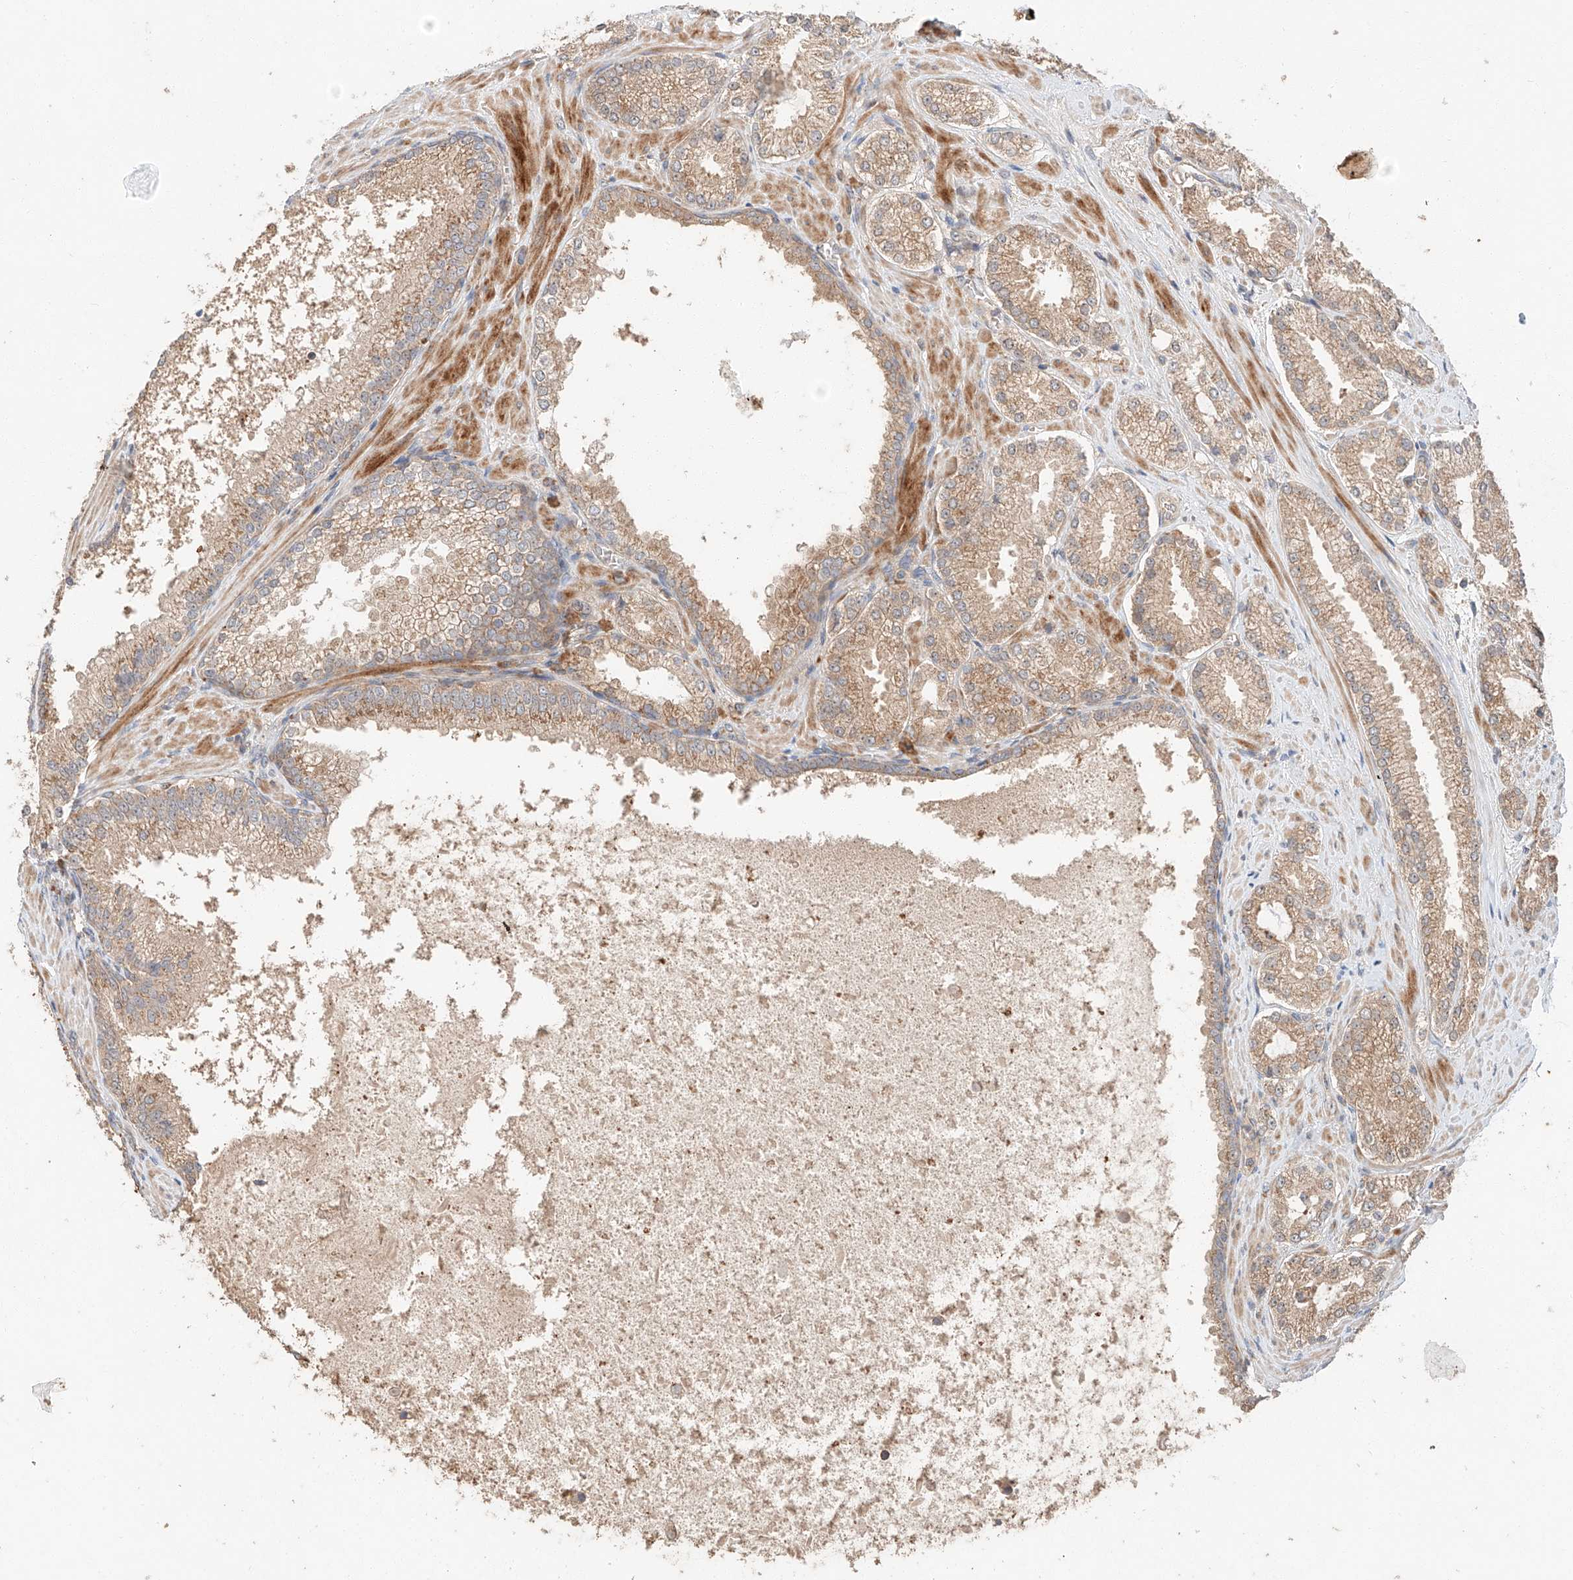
{"staining": {"intensity": "moderate", "quantity": ">75%", "location": "cytoplasmic/membranous"}, "tissue": "prostate cancer", "cell_type": "Tumor cells", "image_type": "cancer", "snomed": [{"axis": "morphology", "description": "Adenocarcinoma, High grade"}, {"axis": "topography", "description": "Prostate"}], "caption": "Tumor cells display medium levels of moderate cytoplasmic/membranous staining in approximately >75% of cells in prostate cancer (adenocarcinoma (high-grade)).", "gene": "XPNPEP1", "patient": {"sex": "male", "age": 73}}